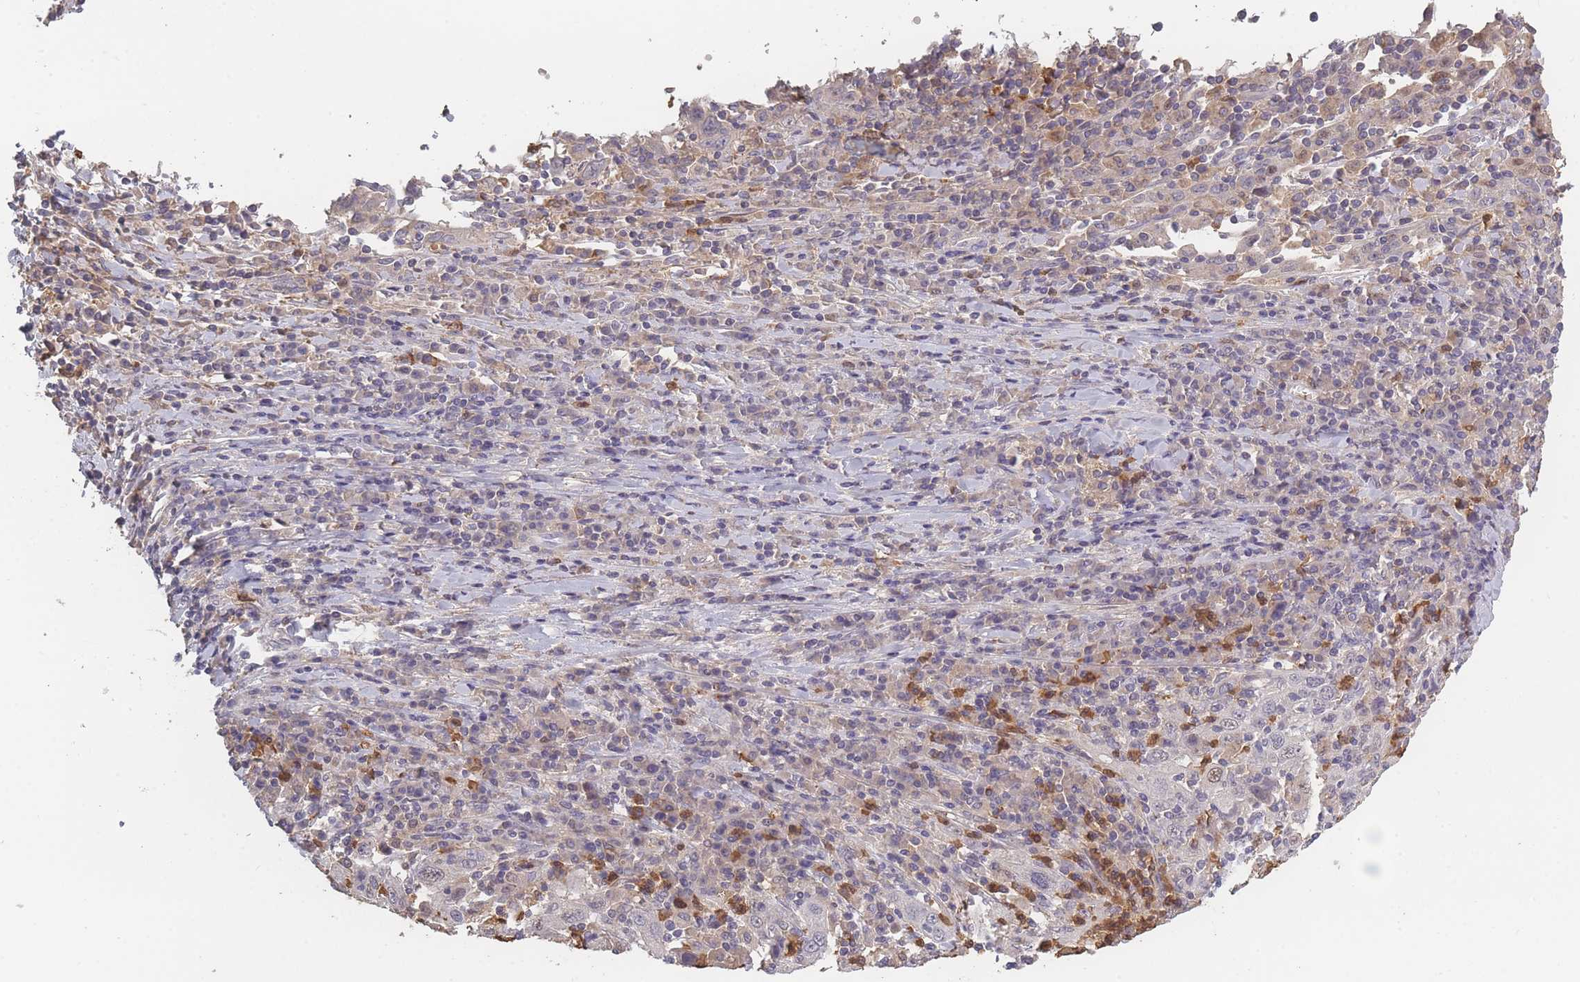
{"staining": {"intensity": "negative", "quantity": "none", "location": "none"}, "tissue": "cervical cancer", "cell_type": "Tumor cells", "image_type": "cancer", "snomed": [{"axis": "morphology", "description": "Squamous cell carcinoma, NOS"}, {"axis": "topography", "description": "Cervix"}], "caption": "Immunohistochemistry (IHC) of human cervical squamous cell carcinoma reveals no expression in tumor cells.", "gene": "BST1", "patient": {"sex": "female", "age": 46}}